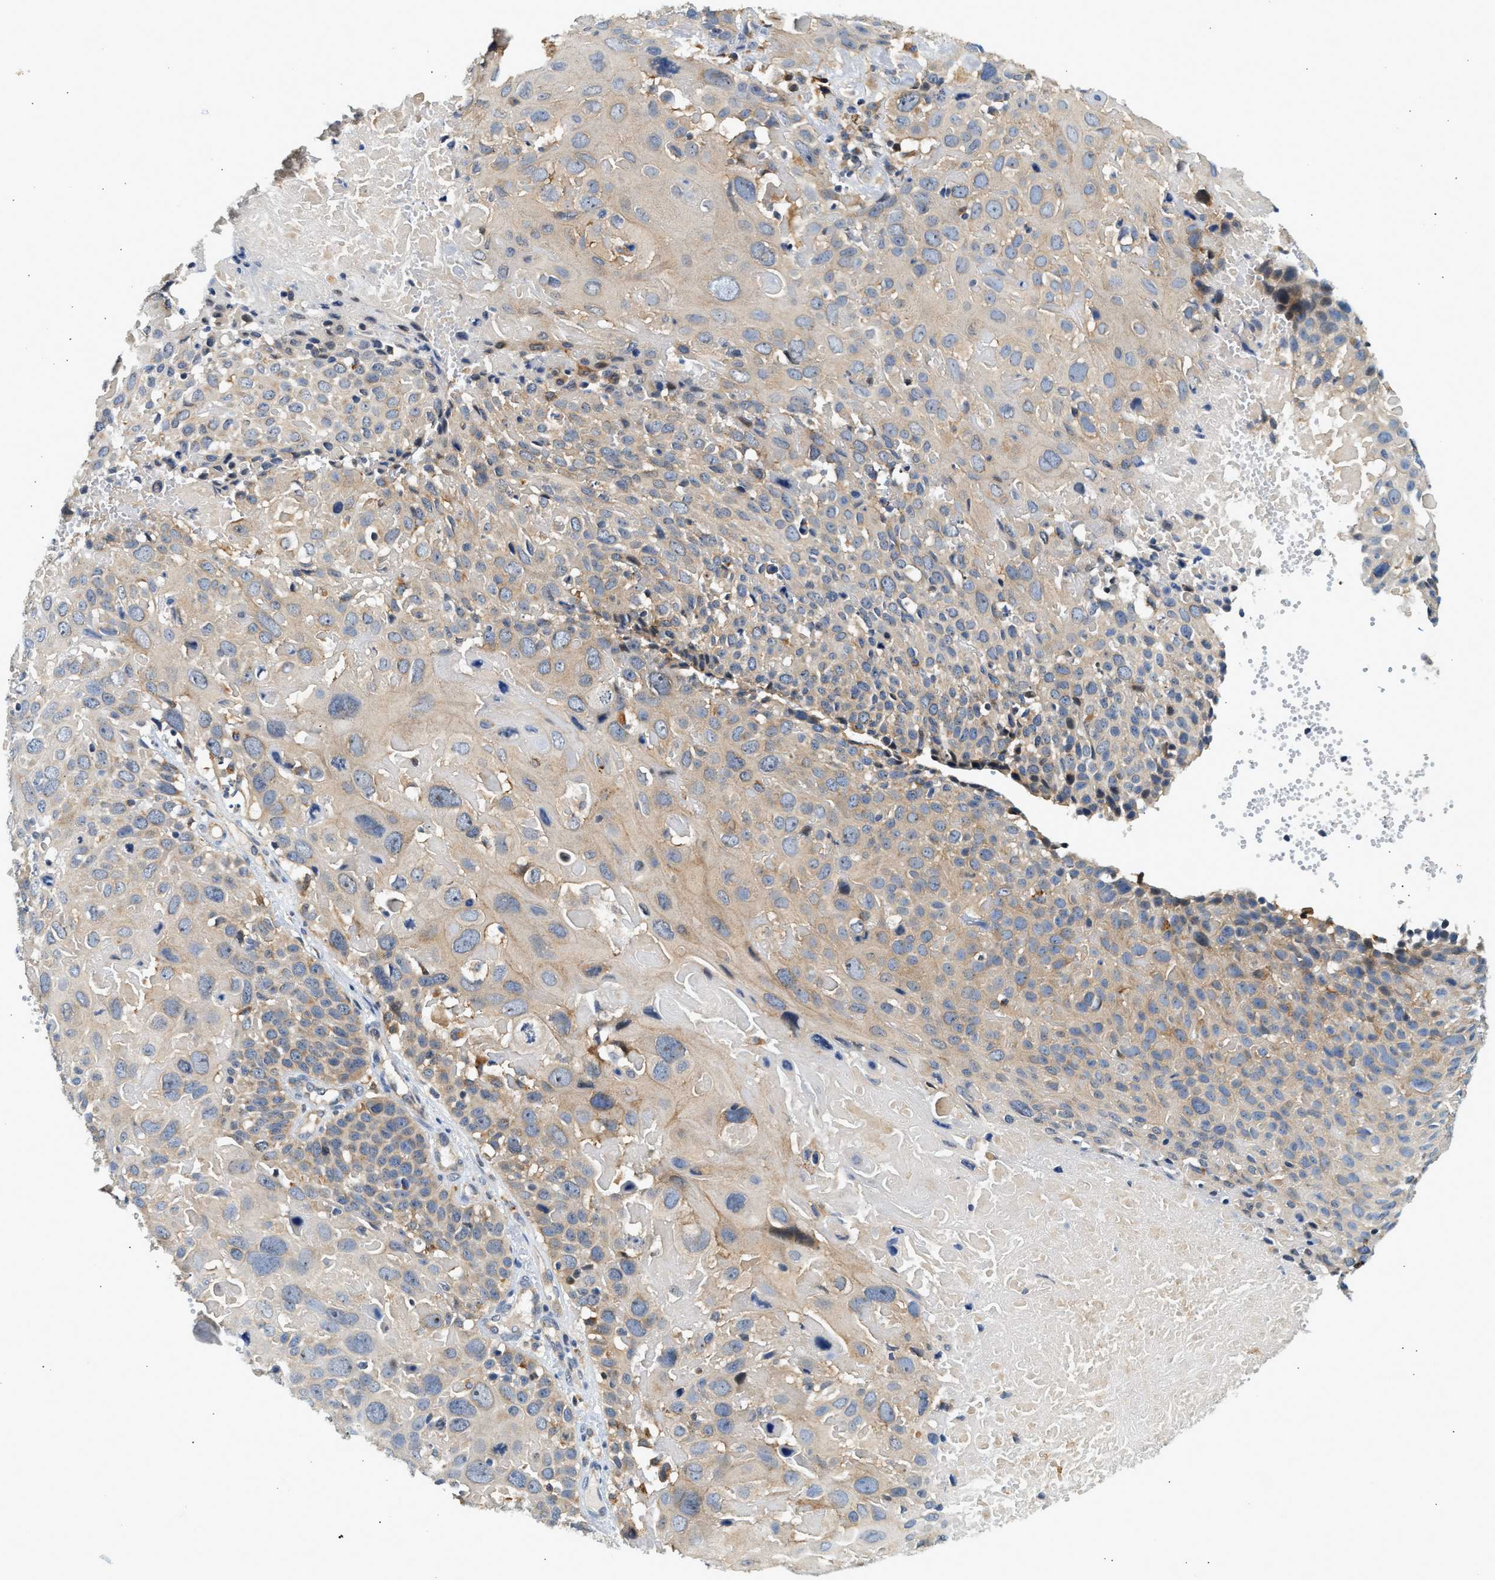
{"staining": {"intensity": "weak", "quantity": "<25%", "location": "cytoplasmic/membranous"}, "tissue": "cervical cancer", "cell_type": "Tumor cells", "image_type": "cancer", "snomed": [{"axis": "morphology", "description": "Squamous cell carcinoma, NOS"}, {"axis": "topography", "description": "Cervix"}], "caption": "An image of cervical squamous cell carcinoma stained for a protein displays no brown staining in tumor cells.", "gene": "DUSP14", "patient": {"sex": "female", "age": 74}}